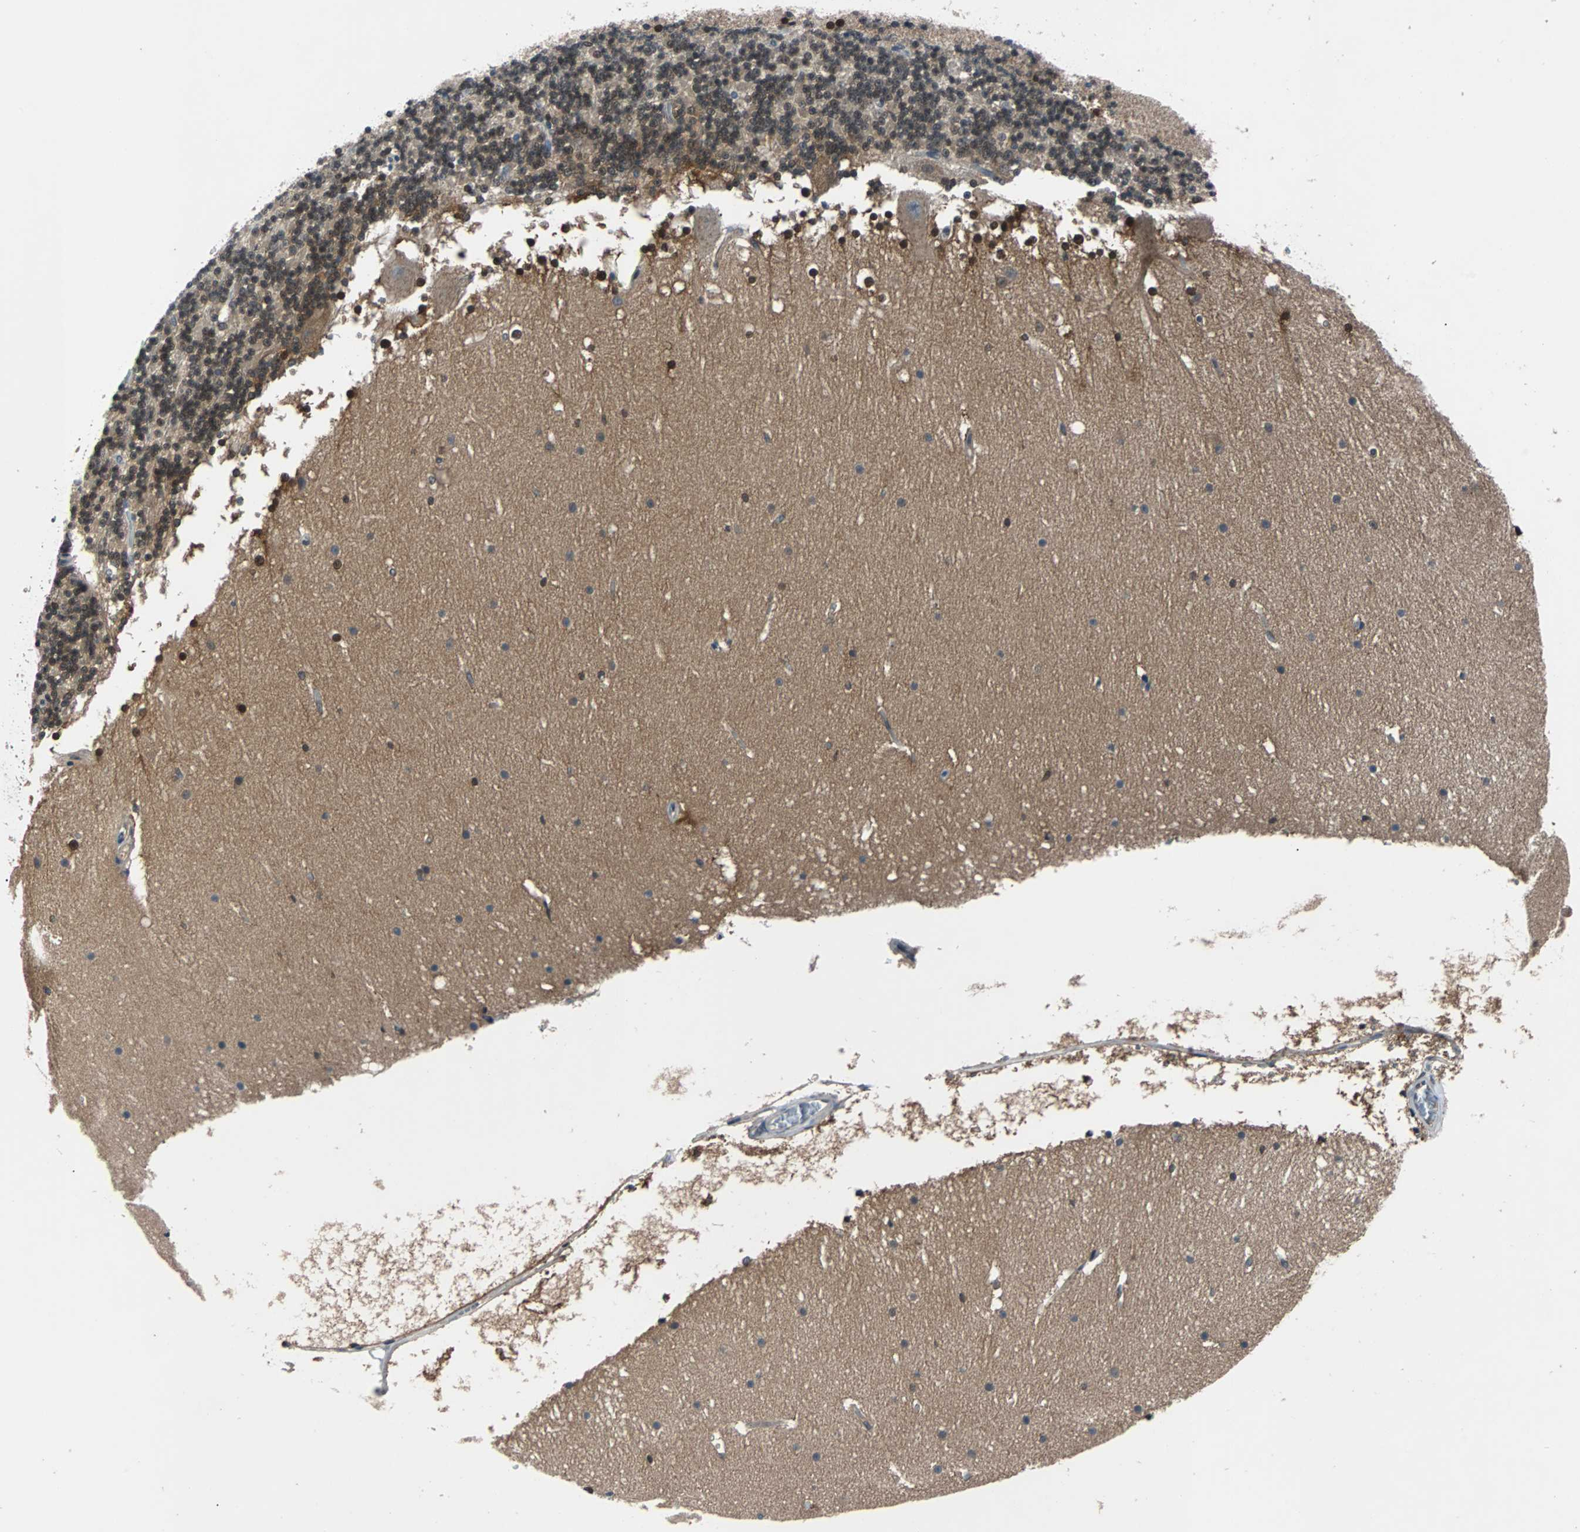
{"staining": {"intensity": "moderate", "quantity": ">75%", "location": "nuclear"}, "tissue": "cerebellum", "cell_type": "Cells in granular layer", "image_type": "normal", "snomed": [{"axis": "morphology", "description": "Normal tissue, NOS"}, {"axis": "topography", "description": "Cerebellum"}], "caption": "About >75% of cells in granular layer in unremarkable human cerebellum show moderate nuclear protein staining as visualized by brown immunohistochemical staining.", "gene": "MAP2K6", "patient": {"sex": "female", "age": 19}}